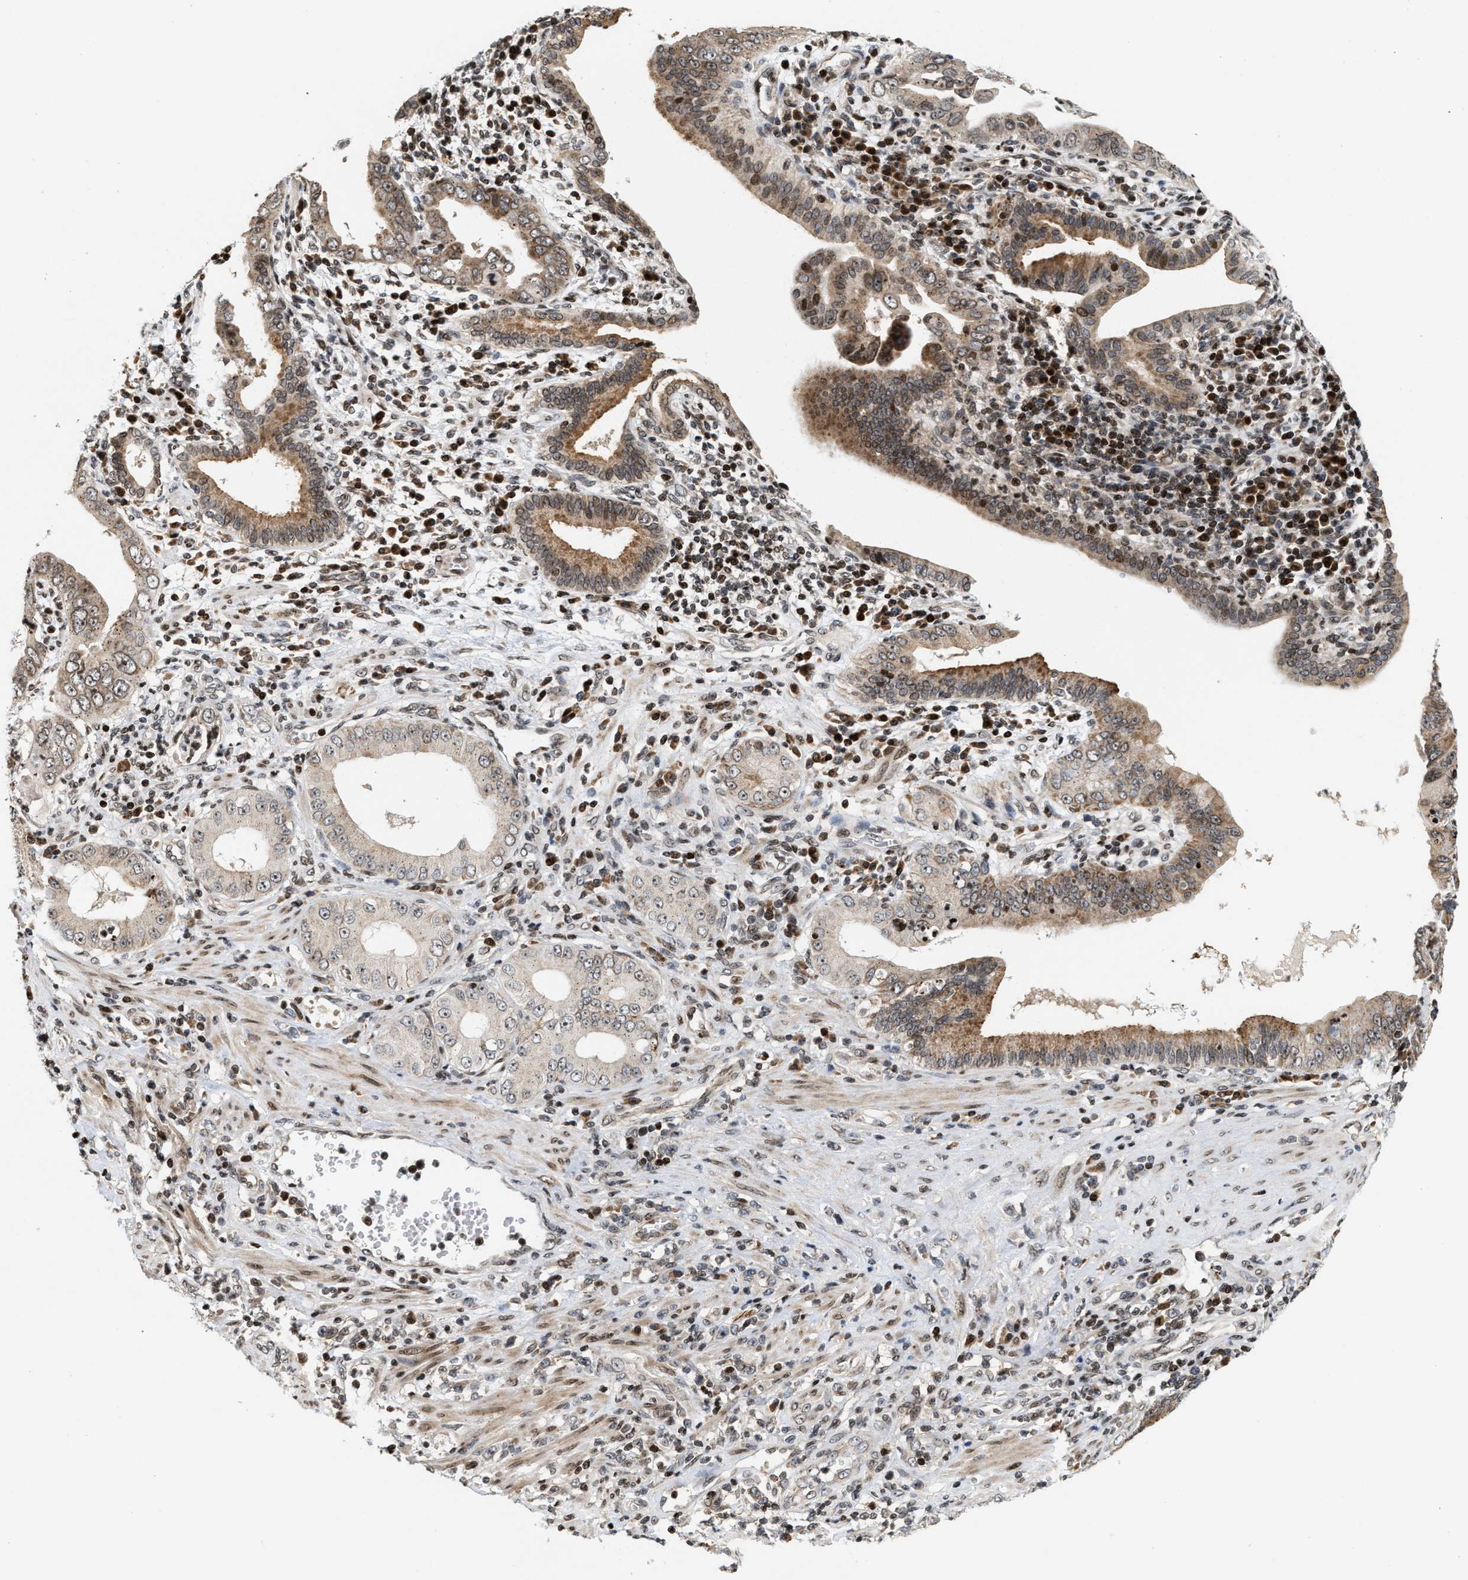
{"staining": {"intensity": "moderate", "quantity": ">75%", "location": "cytoplasmic/membranous"}, "tissue": "pancreatic cancer", "cell_type": "Tumor cells", "image_type": "cancer", "snomed": [{"axis": "morphology", "description": "Normal tissue, NOS"}, {"axis": "topography", "description": "Lymph node"}], "caption": "Brown immunohistochemical staining in human pancreatic cancer reveals moderate cytoplasmic/membranous positivity in approximately >75% of tumor cells. Using DAB (3,3'-diaminobenzidine) (brown) and hematoxylin (blue) stains, captured at high magnification using brightfield microscopy.", "gene": "PDZD2", "patient": {"sex": "male", "age": 50}}